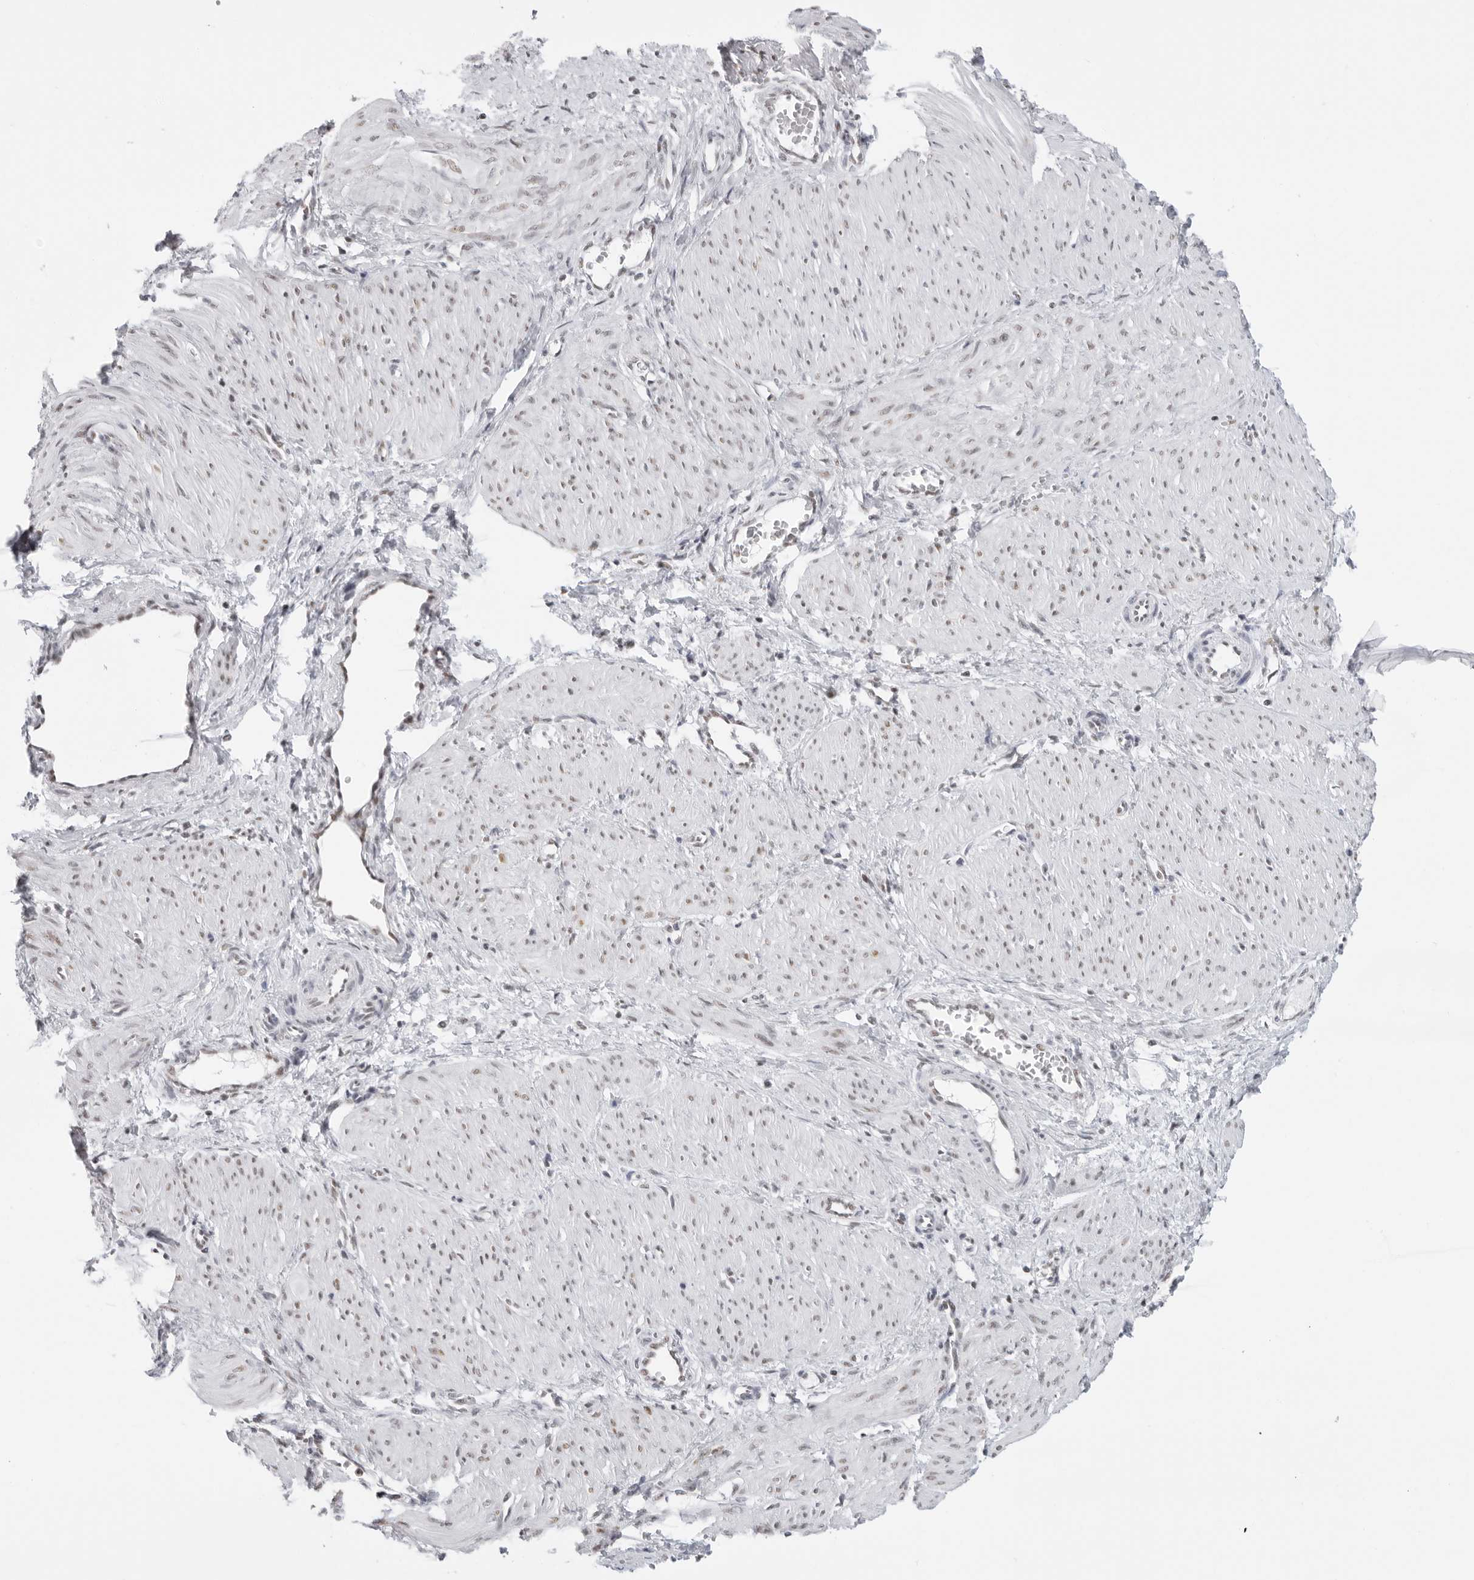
{"staining": {"intensity": "weak", "quantity": "<25%", "location": "nuclear"}, "tissue": "smooth muscle", "cell_type": "Smooth muscle cells", "image_type": "normal", "snomed": [{"axis": "morphology", "description": "Normal tissue, NOS"}, {"axis": "topography", "description": "Endometrium"}], "caption": "This is a image of immunohistochemistry (IHC) staining of unremarkable smooth muscle, which shows no expression in smooth muscle cells. (Brightfield microscopy of DAB (3,3'-diaminobenzidine) immunohistochemistry at high magnification).", "gene": "RPA2", "patient": {"sex": "female", "age": 33}}